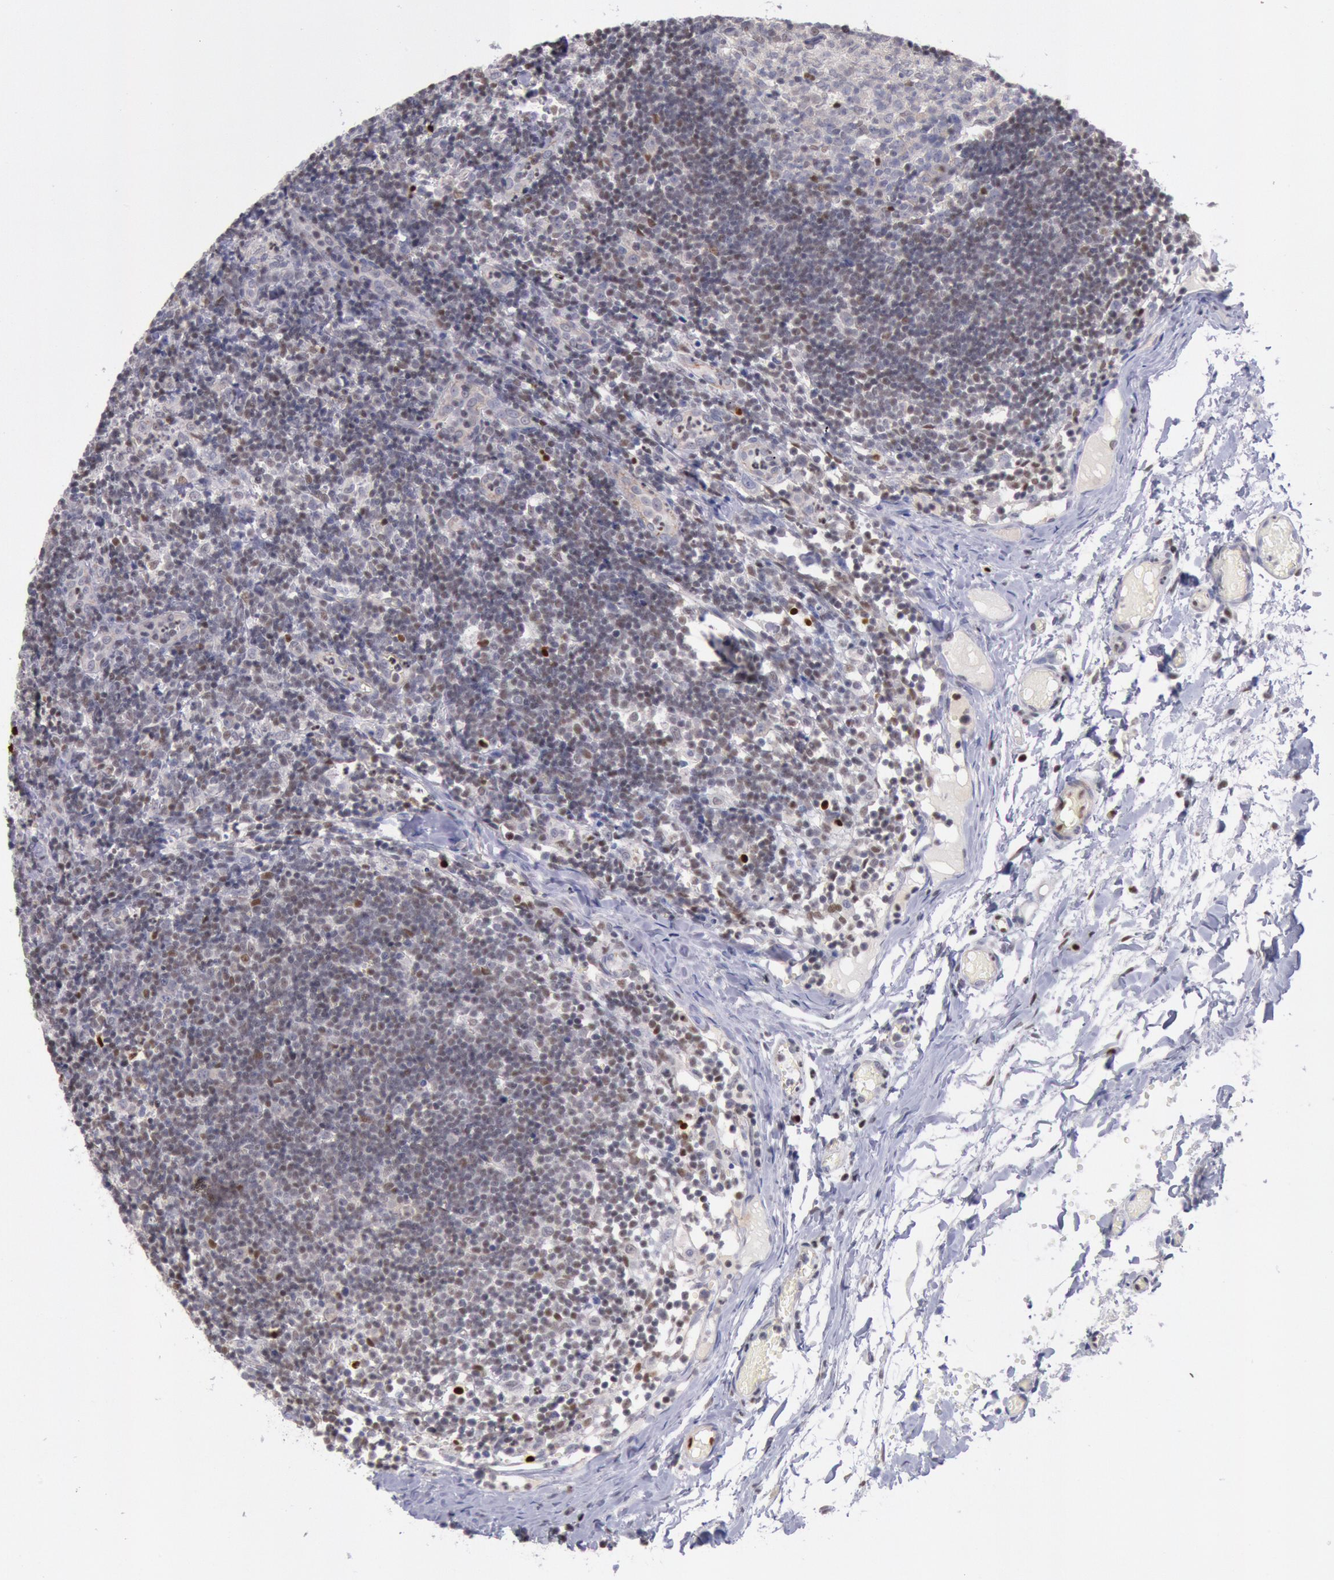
{"staining": {"intensity": "weak", "quantity": "<25%", "location": "nuclear"}, "tissue": "lymph node", "cell_type": "Germinal center cells", "image_type": "normal", "snomed": [{"axis": "morphology", "description": "Normal tissue, NOS"}, {"axis": "morphology", "description": "Inflammation, NOS"}, {"axis": "topography", "description": "Lymph node"}, {"axis": "topography", "description": "Salivary gland"}], "caption": "Lymph node stained for a protein using IHC reveals no staining germinal center cells.", "gene": "RPS6KA5", "patient": {"sex": "male", "age": 3}}